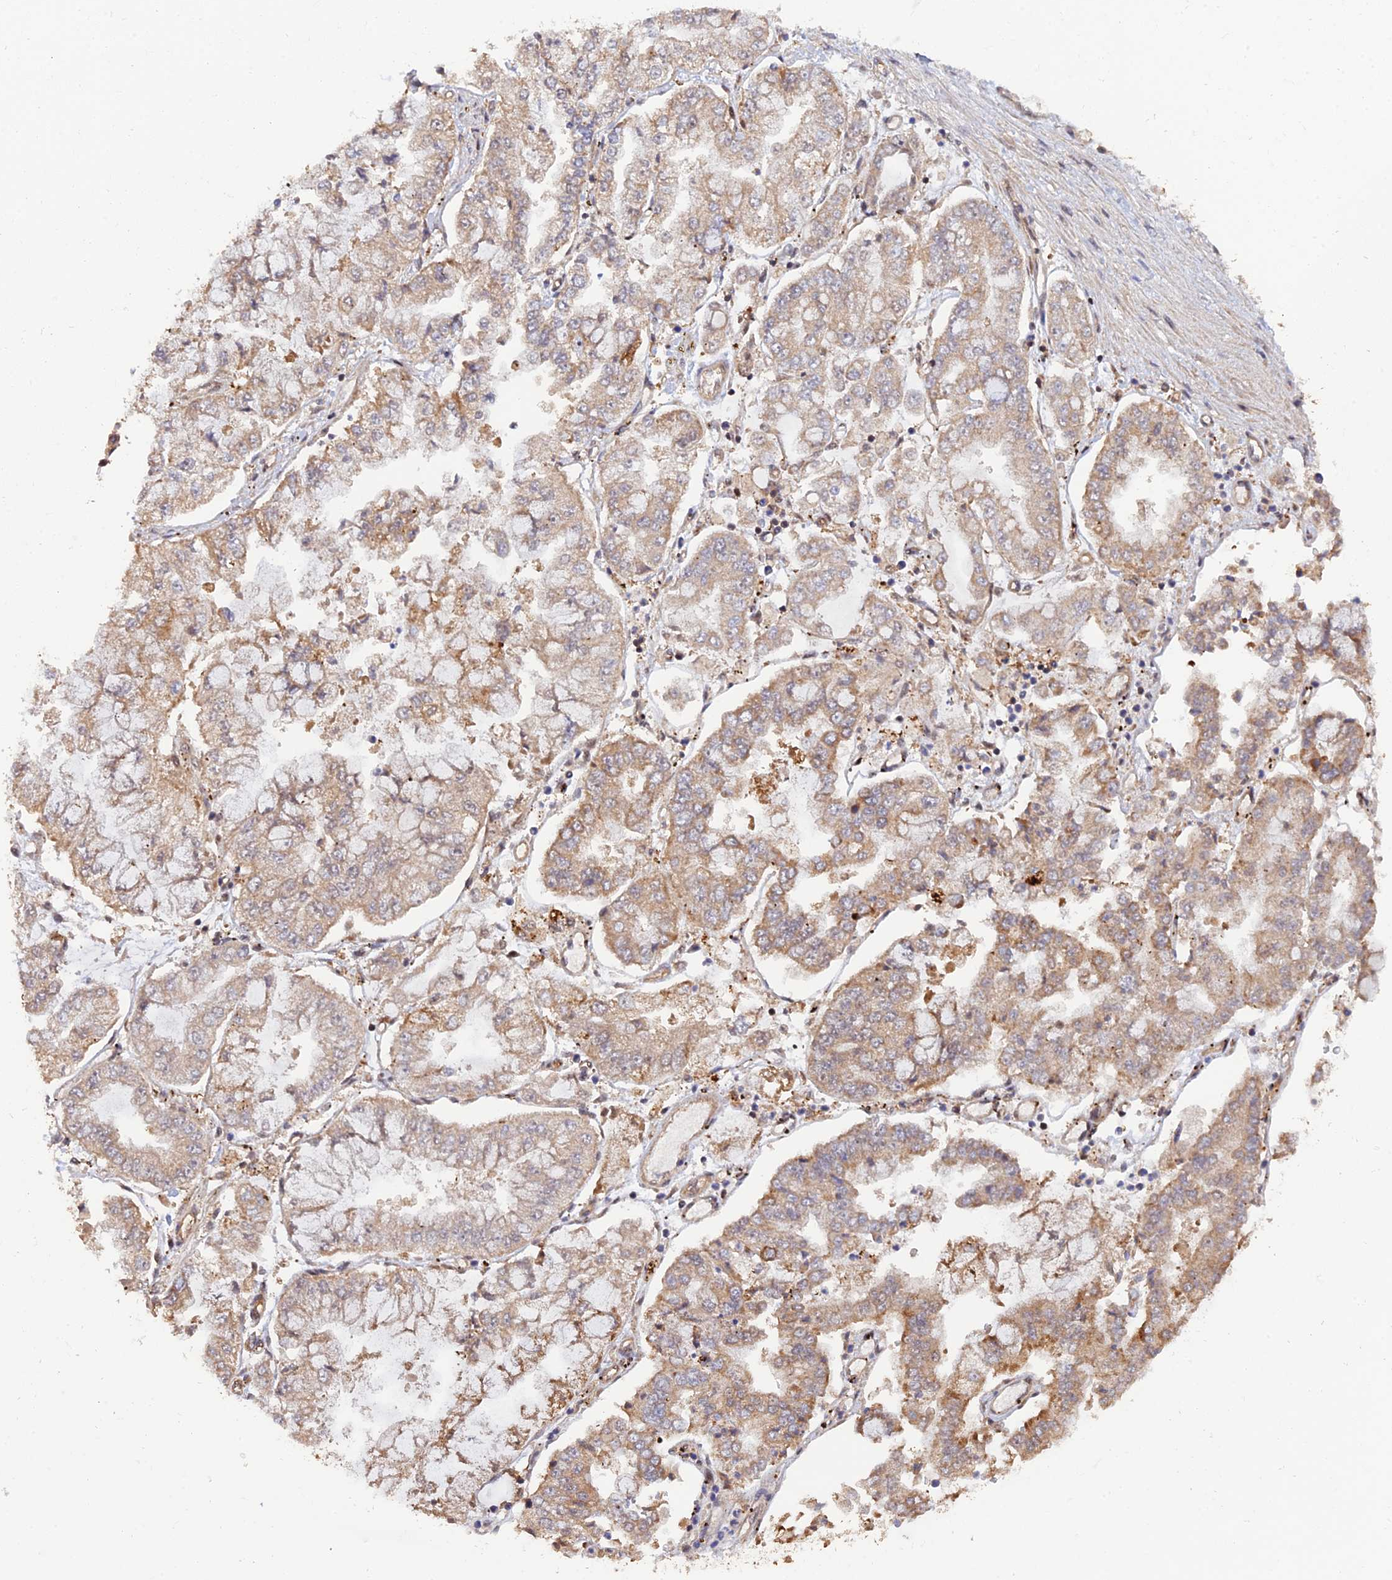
{"staining": {"intensity": "moderate", "quantity": ">75%", "location": "cytoplasmic/membranous"}, "tissue": "stomach cancer", "cell_type": "Tumor cells", "image_type": "cancer", "snomed": [{"axis": "morphology", "description": "Adenocarcinoma, NOS"}, {"axis": "topography", "description": "Stomach"}], "caption": "Protein analysis of adenocarcinoma (stomach) tissue reveals moderate cytoplasmic/membranous positivity in about >75% of tumor cells.", "gene": "ARL2BP", "patient": {"sex": "male", "age": 76}}